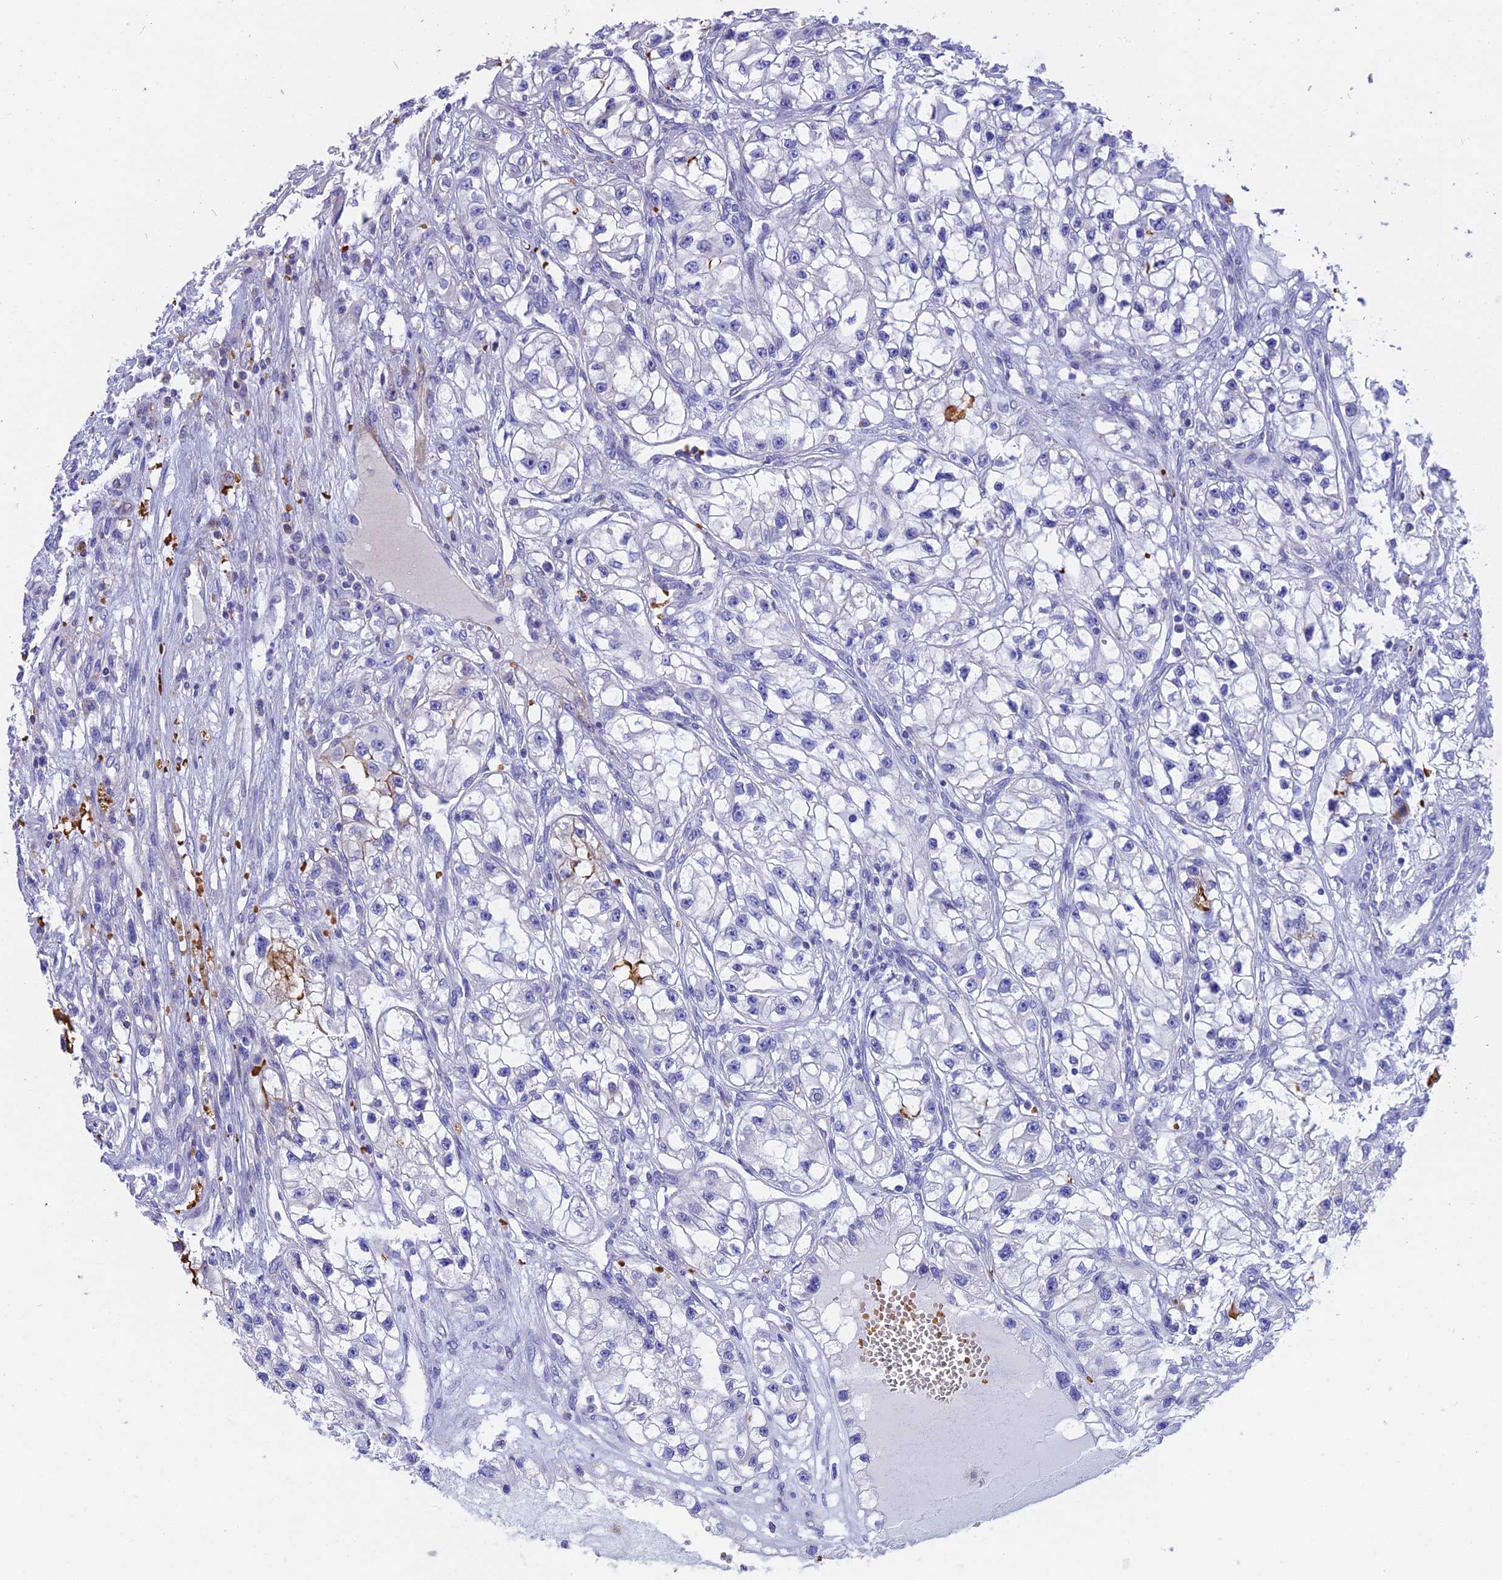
{"staining": {"intensity": "negative", "quantity": "none", "location": "none"}, "tissue": "renal cancer", "cell_type": "Tumor cells", "image_type": "cancer", "snomed": [{"axis": "morphology", "description": "Adenocarcinoma, NOS"}, {"axis": "topography", "description": "Kidney"}], "caption": "A photomicrograph of renal cancer (adenocarcinoma) stained for a protein reveals no brown staining in tumor cells.", "gene": "TNNC2", "patient": {"sex": "female", "age": 57}}